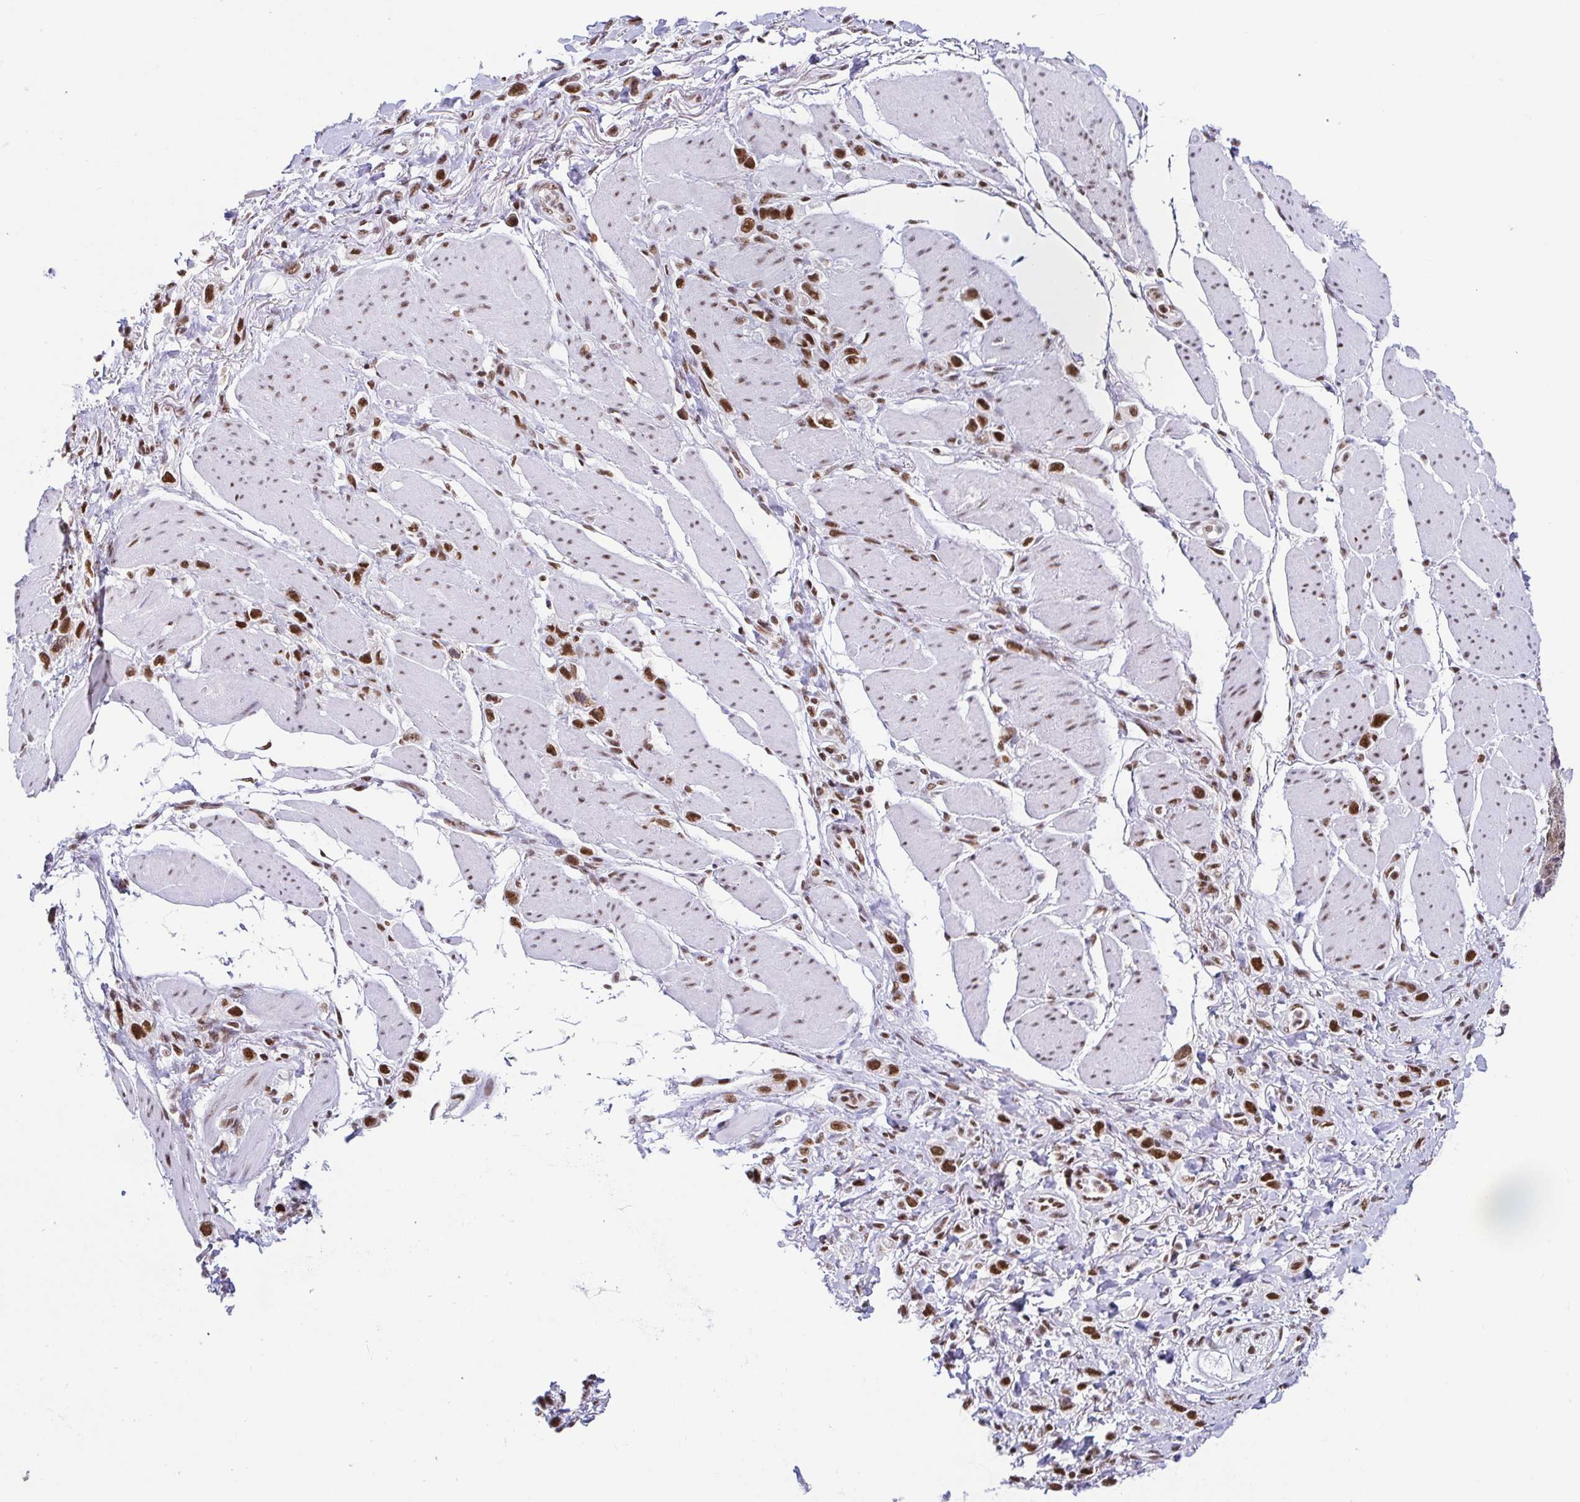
{"staining": {"intensity": "strong", "quantity": ">75%", "location": "nuclear"}, "tissue": "stomach cancer", "cell_type": "Tumor cells", "image_type": "cancer", "snomed": [{"axis": "morphology", "description": "Adenocarcinoma, NOS"}, {"axis": "topography", "description": "Stomach"}], "caption": "Protein expression analysis of human adenocarcinoma (stomach) reveals strong nuclear staining in about >75% of tumor cells.", "gene": "EWSR1", "patient": {"sex": "female", "age": 65}}